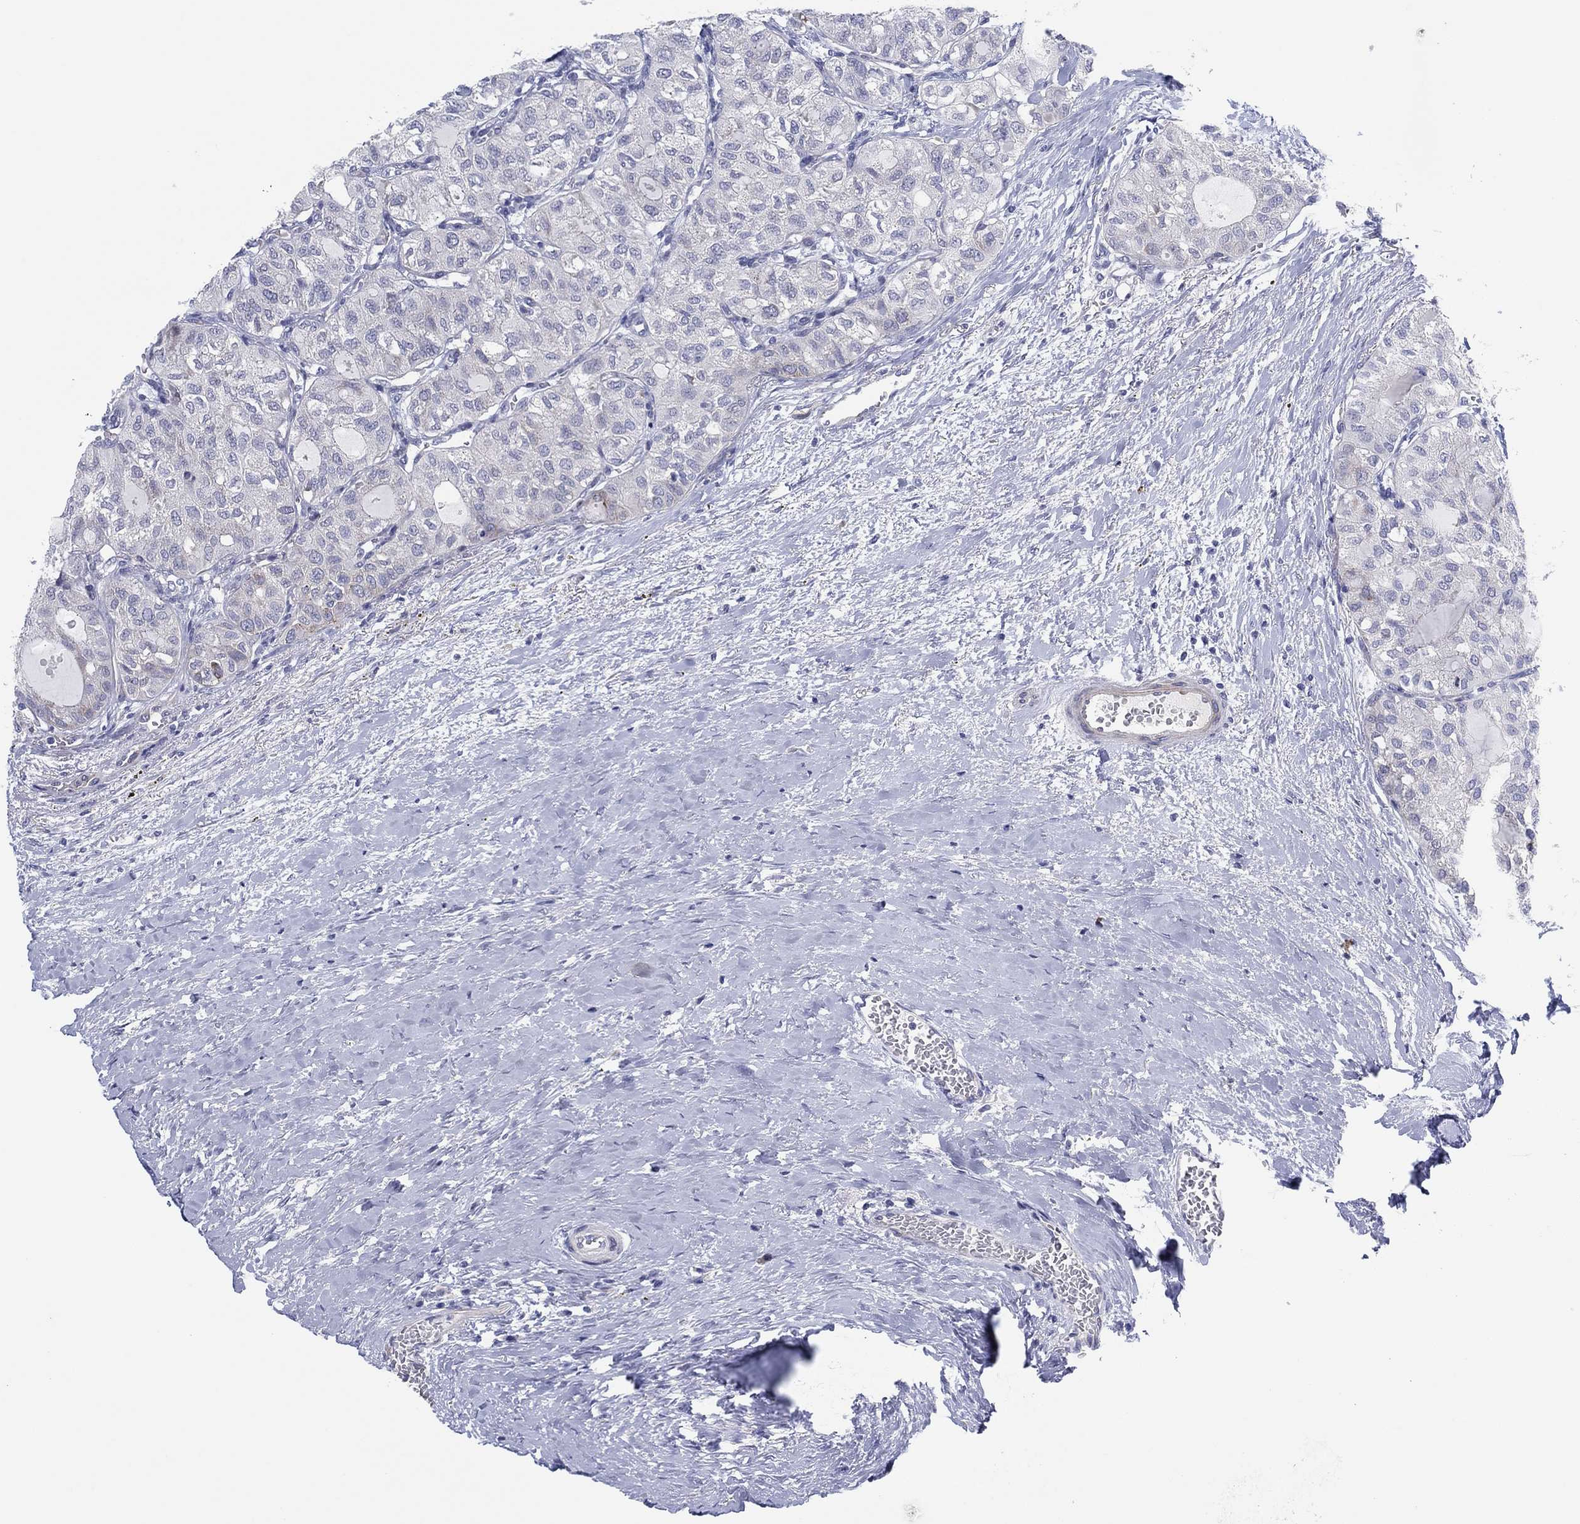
{"staining": {"intensity": "negative", "quantity": "none", "location": "none"}, "tissue": "thyroid cancer", "cell_type": "Tumor cells", "image_type": "cancer", "snomed": [{"axis": "morphology", "description": "Follicular adenoma carcinoma, NOS"}, {"axis": "topography", "description": "Thyroid gland"}], "caption": "The histopathology image displays no staining of tumor cells in thyroid follicular adenoma carcinoma. Nuclei are stained in blue.", "gene": "HEATR4", "patient": {"sex": "male", "age": 75}}